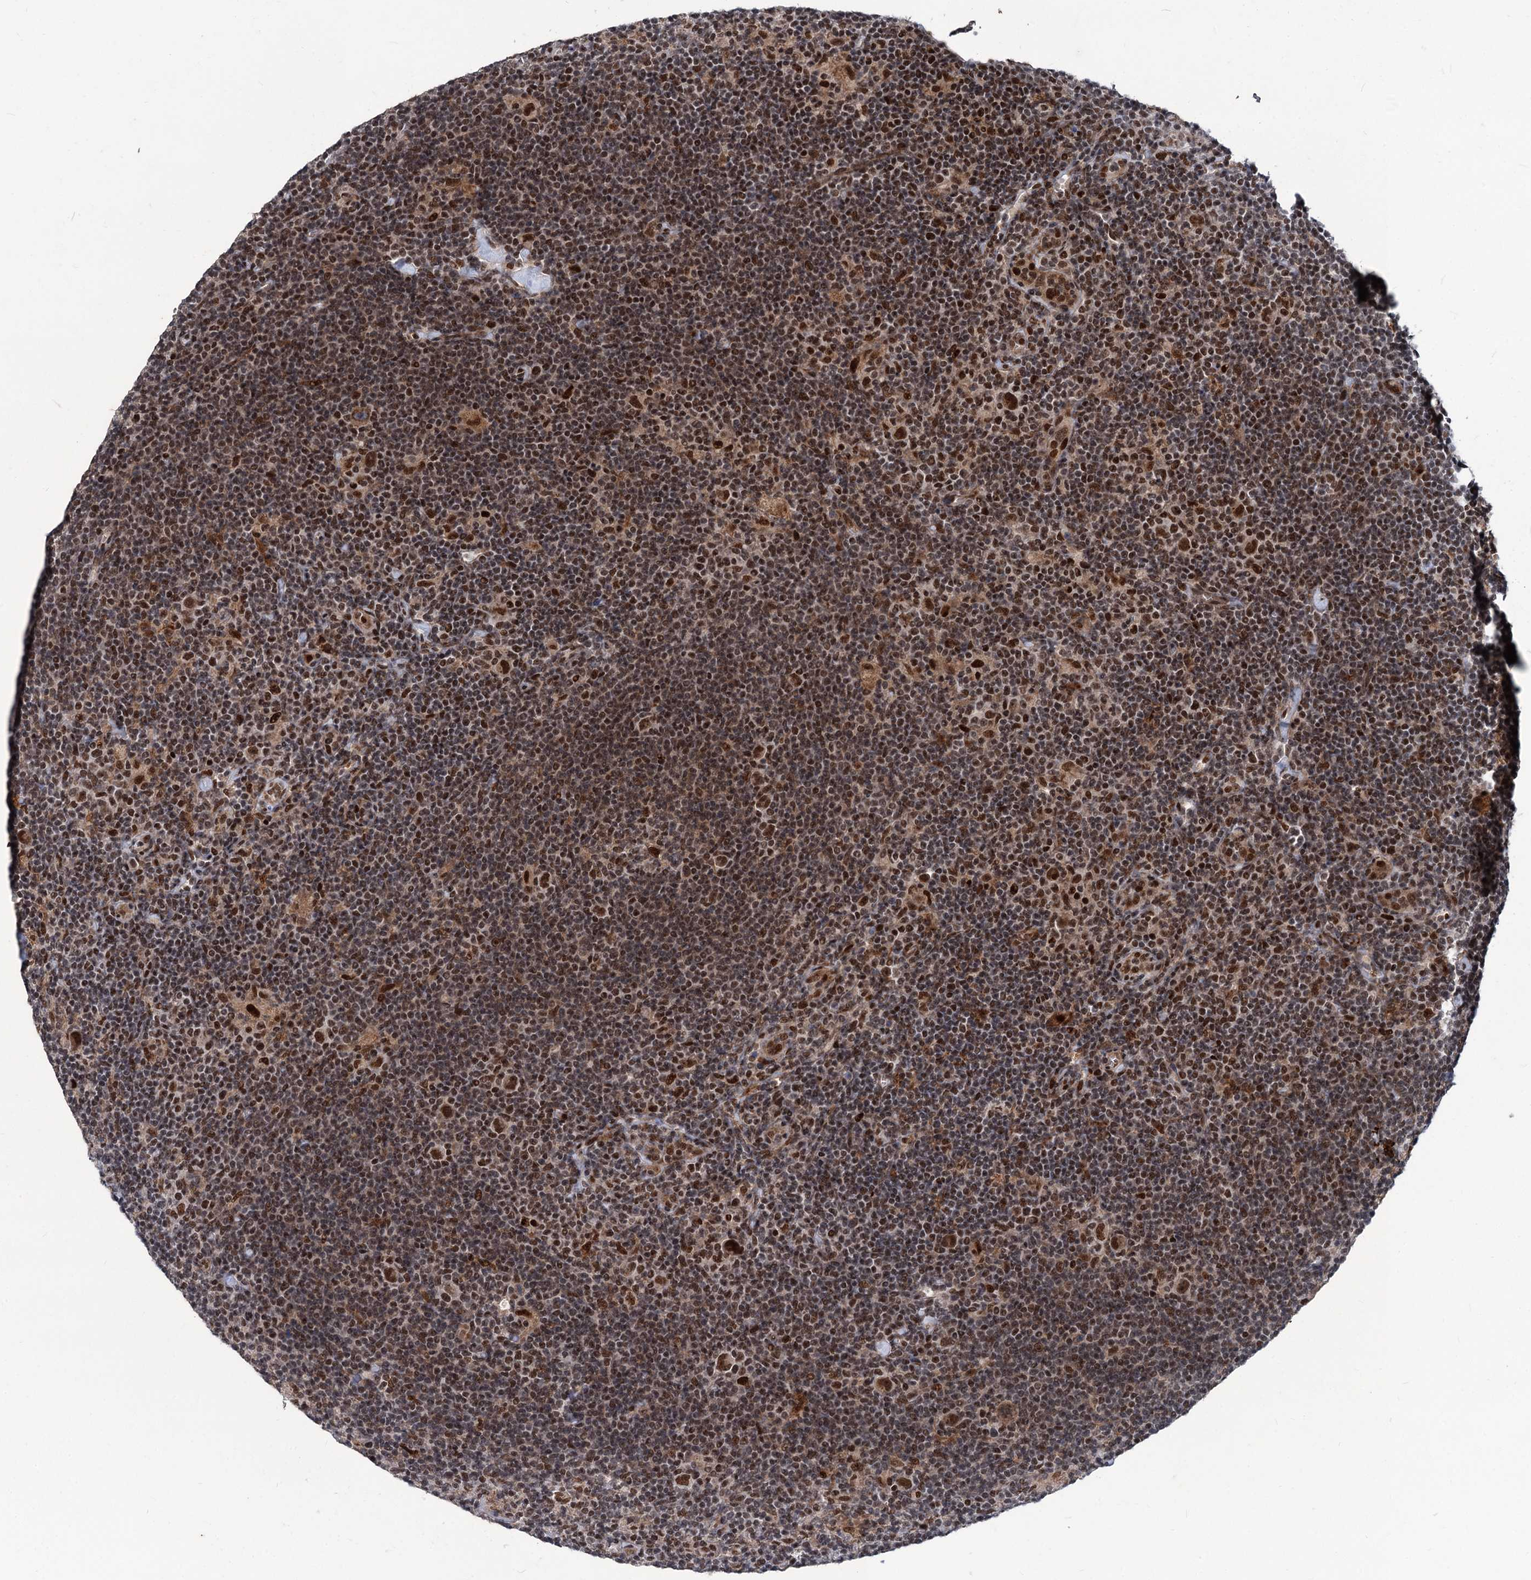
{"staining": {"intensity": "moderate", "quantity": ">75%", "location": "nuclear"}, "tissue": "lymphoma", "cell_type": "Tumor cells", "image_type": "cancer", "snomed": [{"axis": "morphology", "description": "Hodgkin's disease, NOS"}, {"axis": "topography", "description": "Lymph node"}], "caption": "Protein positivity by immunohistochemistry reveals moderate nuclear staining in about >75% of tumor cells in Hodgkin's disease. The staining was performed using DAB, with brown indicating positive protein expression. Nuclei are stained blue with hematoxylin.", "gene": "PHF8", "patient": {"sex": "female", "age": 57}}